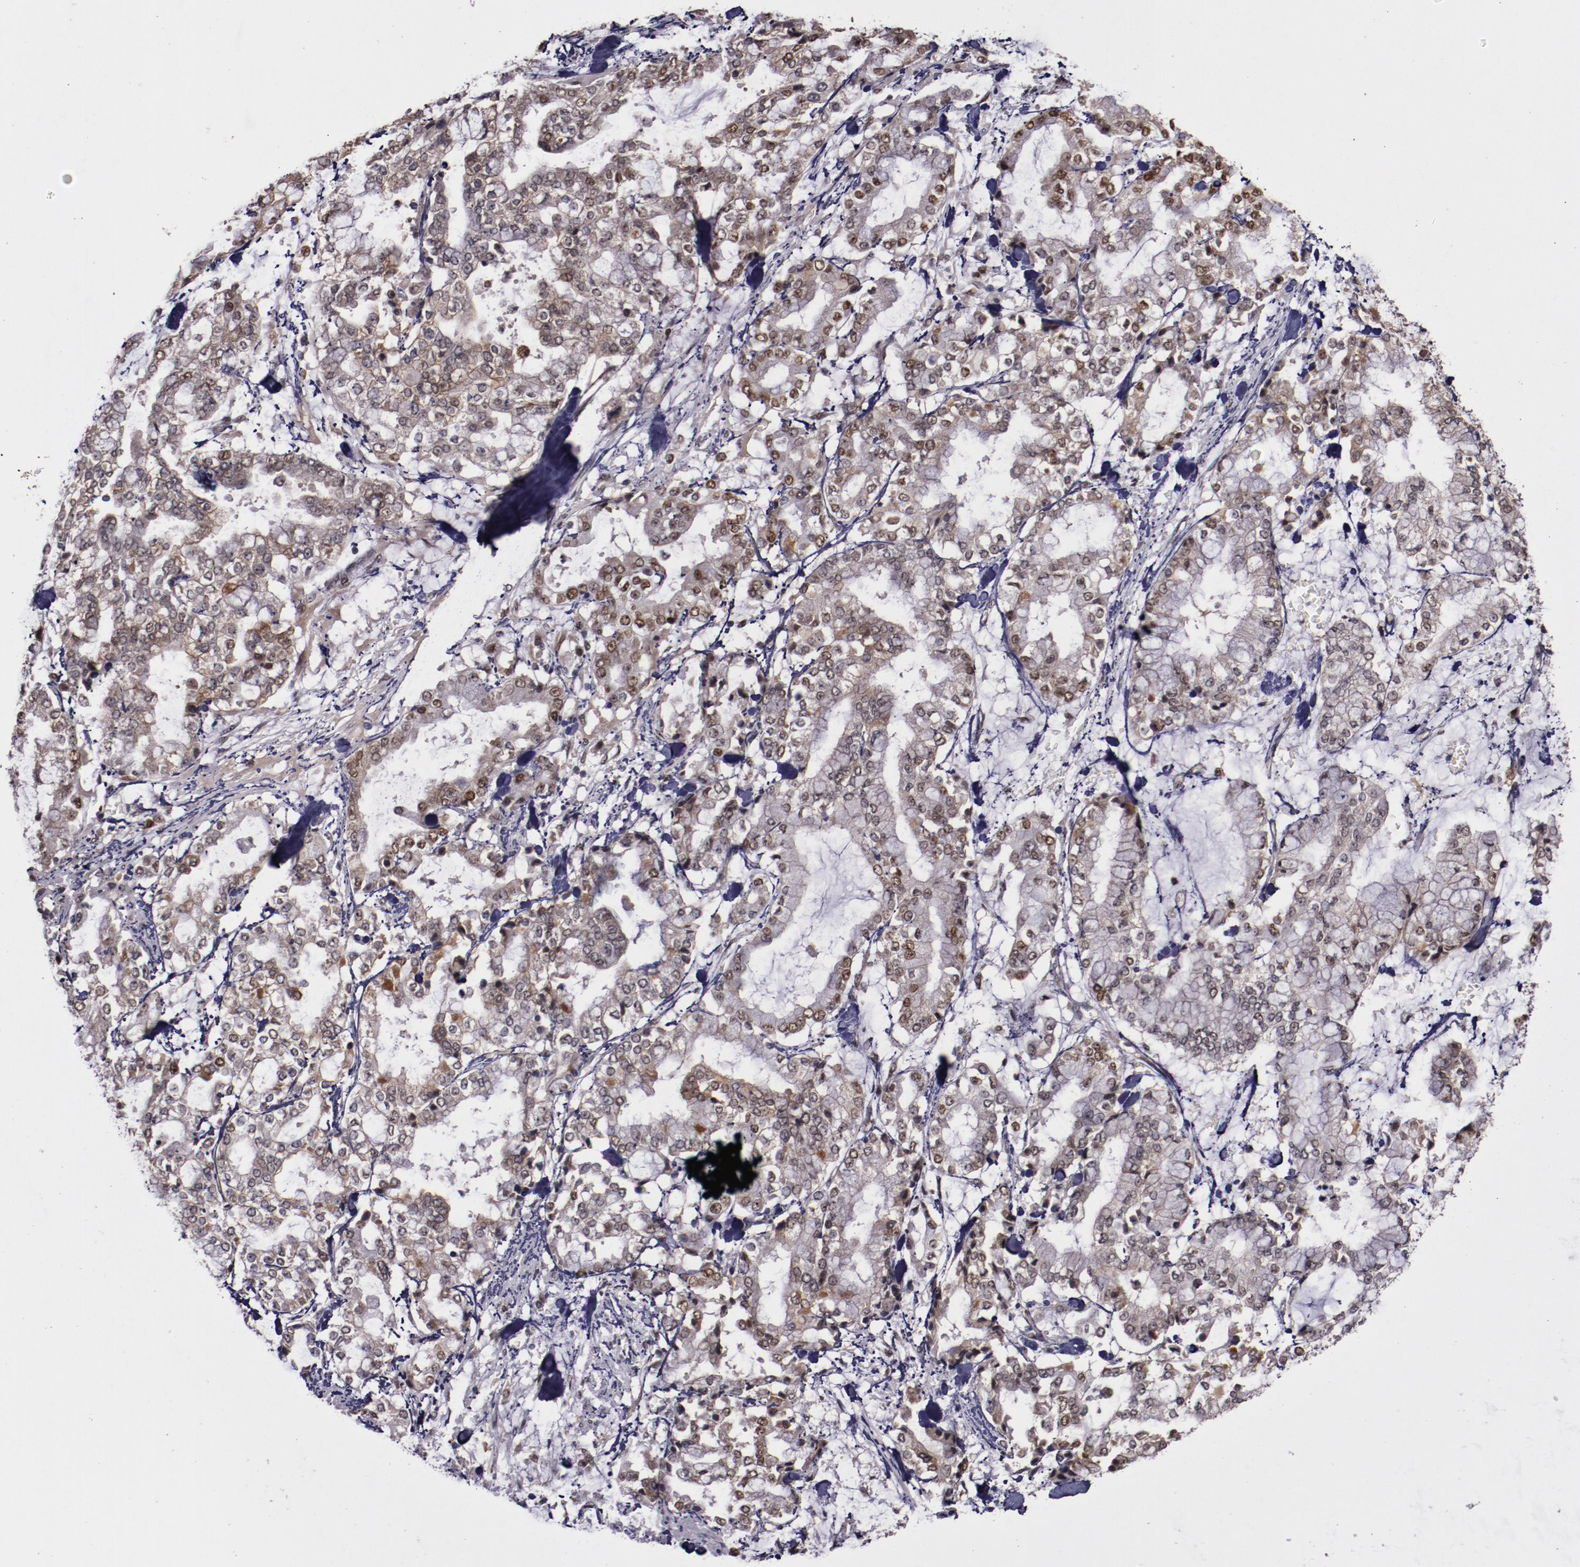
{"staining": {"intensity": "weak", "quantity": ">75%", "location": "cytoplasmic/membranous,nuclear"}, "tissue": "stomach cancer", "cell_type": "Tumor cells", "image_type": "cancer", "snomed": [{"axis": "morphology", "description": "Normal tissue, NOS"}, {"axis": "morphology", "description": "Adenocarcinoma, NOS"}, {"axis": "topography", "description": "Stomach, upper"}, {"axis": "topography", "description": "Stomach"}], "caption": "About >75% of tumor cells in human stomach adenocarcinoma reveal weak cytoplasmic/membranous and nuclear protein expression as visualized by brown immunohistochemical staining.", "gene": "CHEK2", "patient": {"sex": "male", "age": 76}}